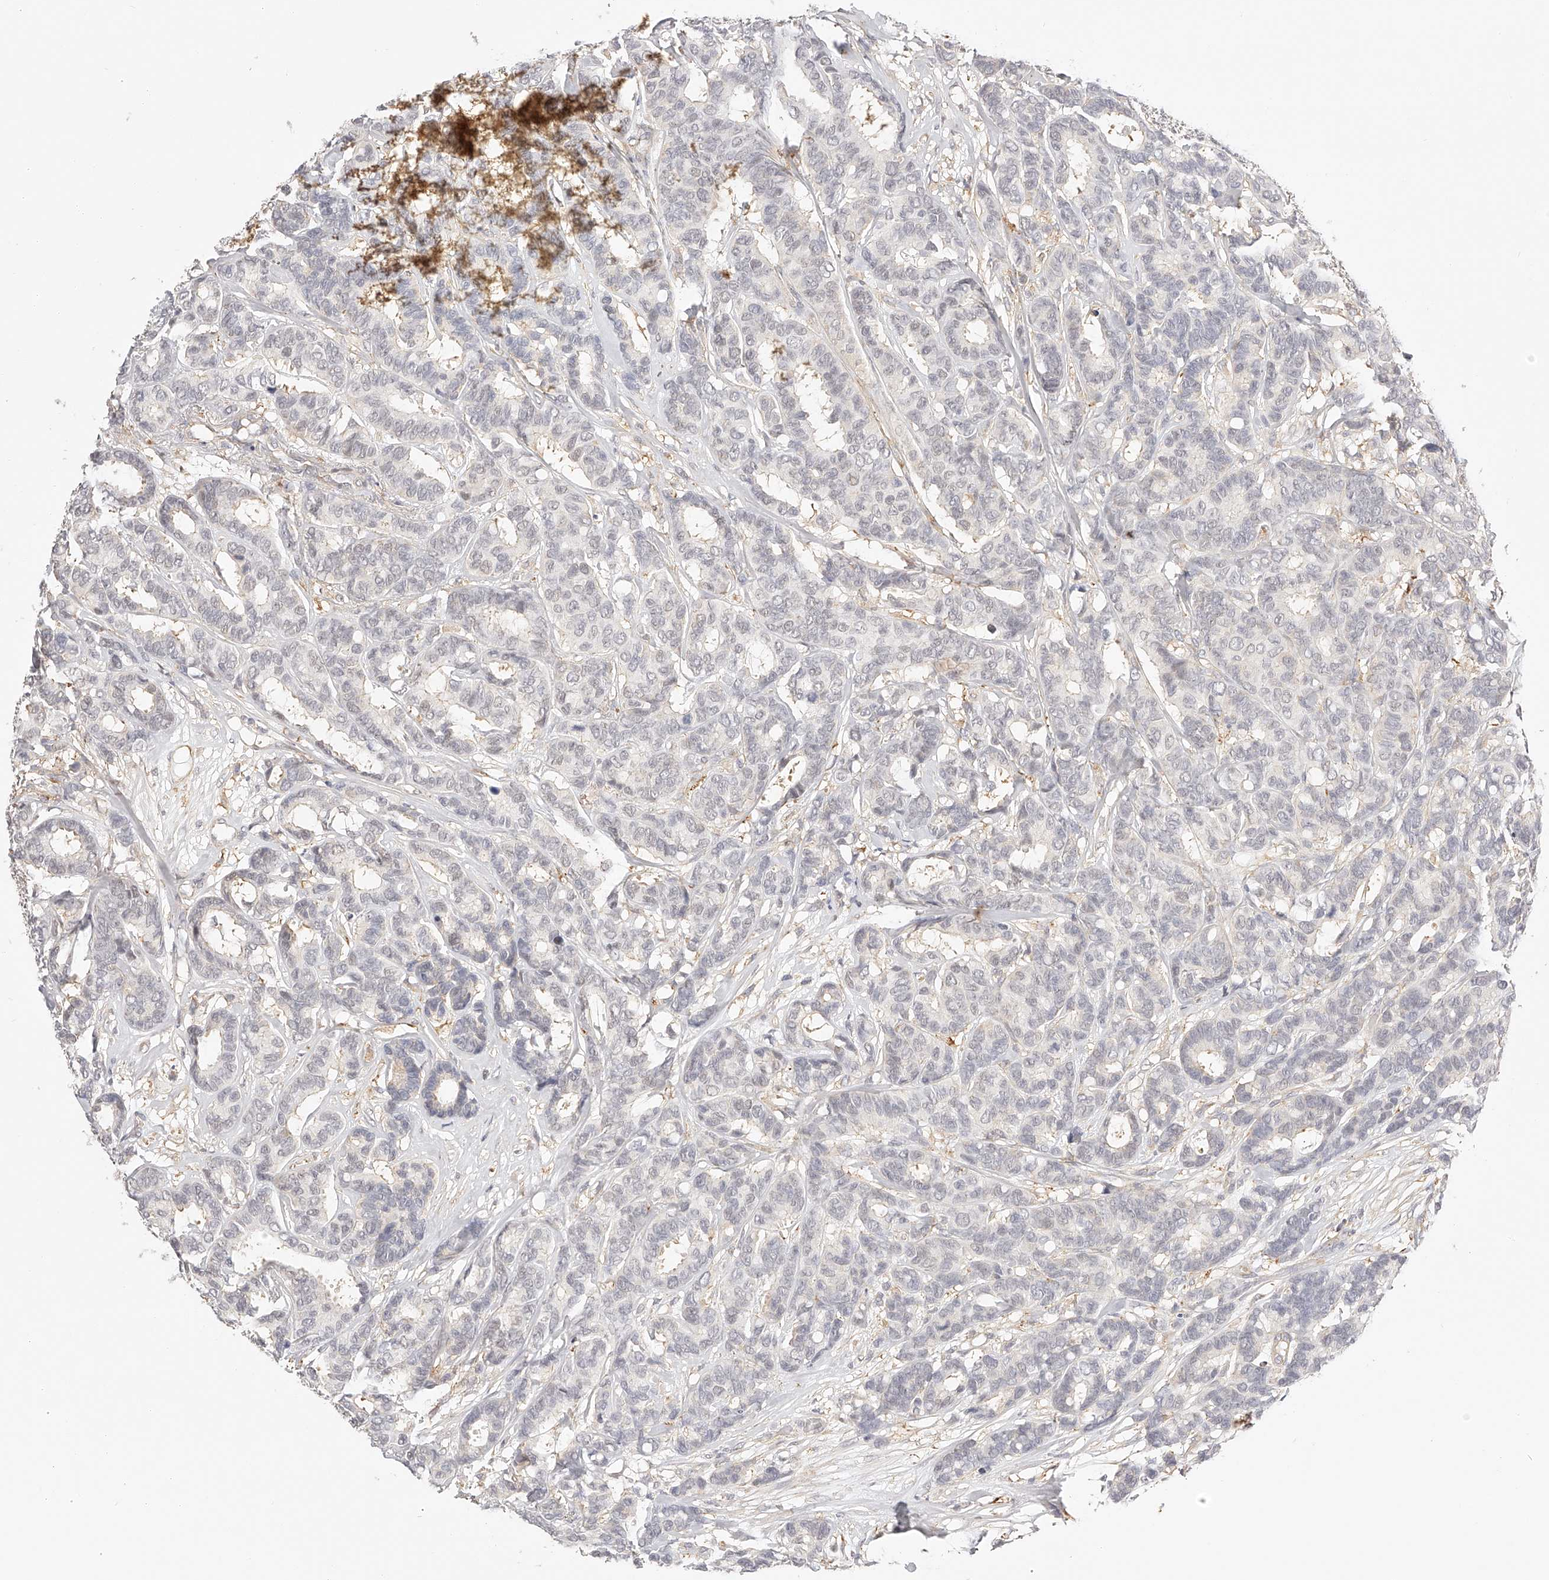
{"staining": {"intensity": "negative", "quantity": "none", "location": "none"}, "tissue": "breast cancer", "cell_type": "Tumor cells", "image_type": "cancer", "snomed": [{"axis": "morphology", "description": "Duct carcinoma"}, {"axis": "topography", "description": "Breast"}], "caption": "Tumor cells are negative for protein expression in human breast cancer.", "gene": "SYNC", "patient": {"sex": "female", "age": 87}}